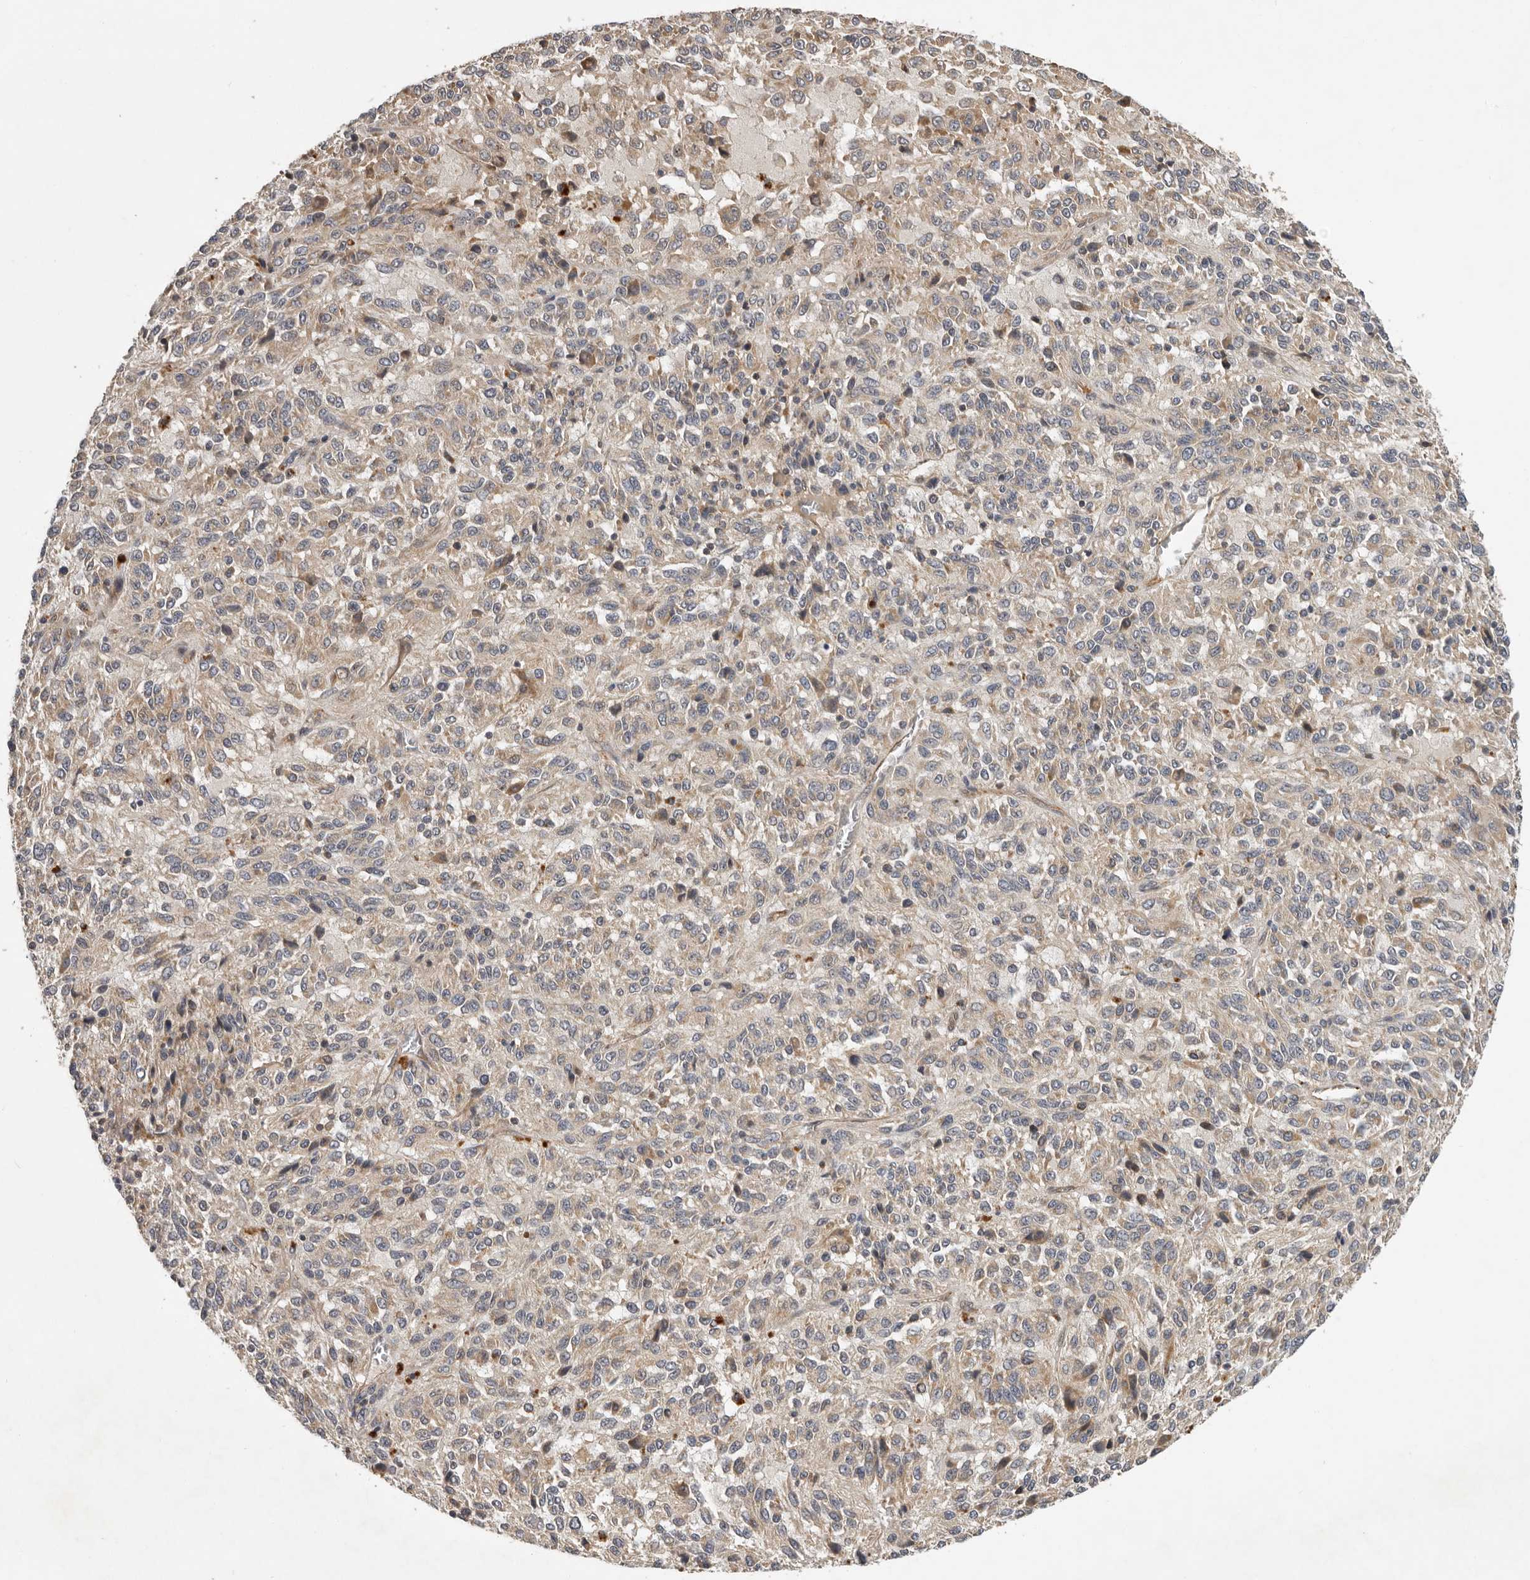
{"staining": {"intensity": "weak", "quantity": "<25%", "location": "cytoplasmic/membranous"}, "tissue": "melanoma", "cell_type": "Tumor cells", "image_type": "cancer", "snomed": [{"axis": "morphology", "description": "Malignant melanoma, Metastatic site"}, {"axis": "topography", "description": "Lung"}], "caption": "An IHC photomicrograph of malignant melanoma (metastatic site) is shown. There is no staining in tumor cells of malignant melanoma (metastatic site).", "gene": "RNF157", "patient": {"sex": "male", "age": 64}}